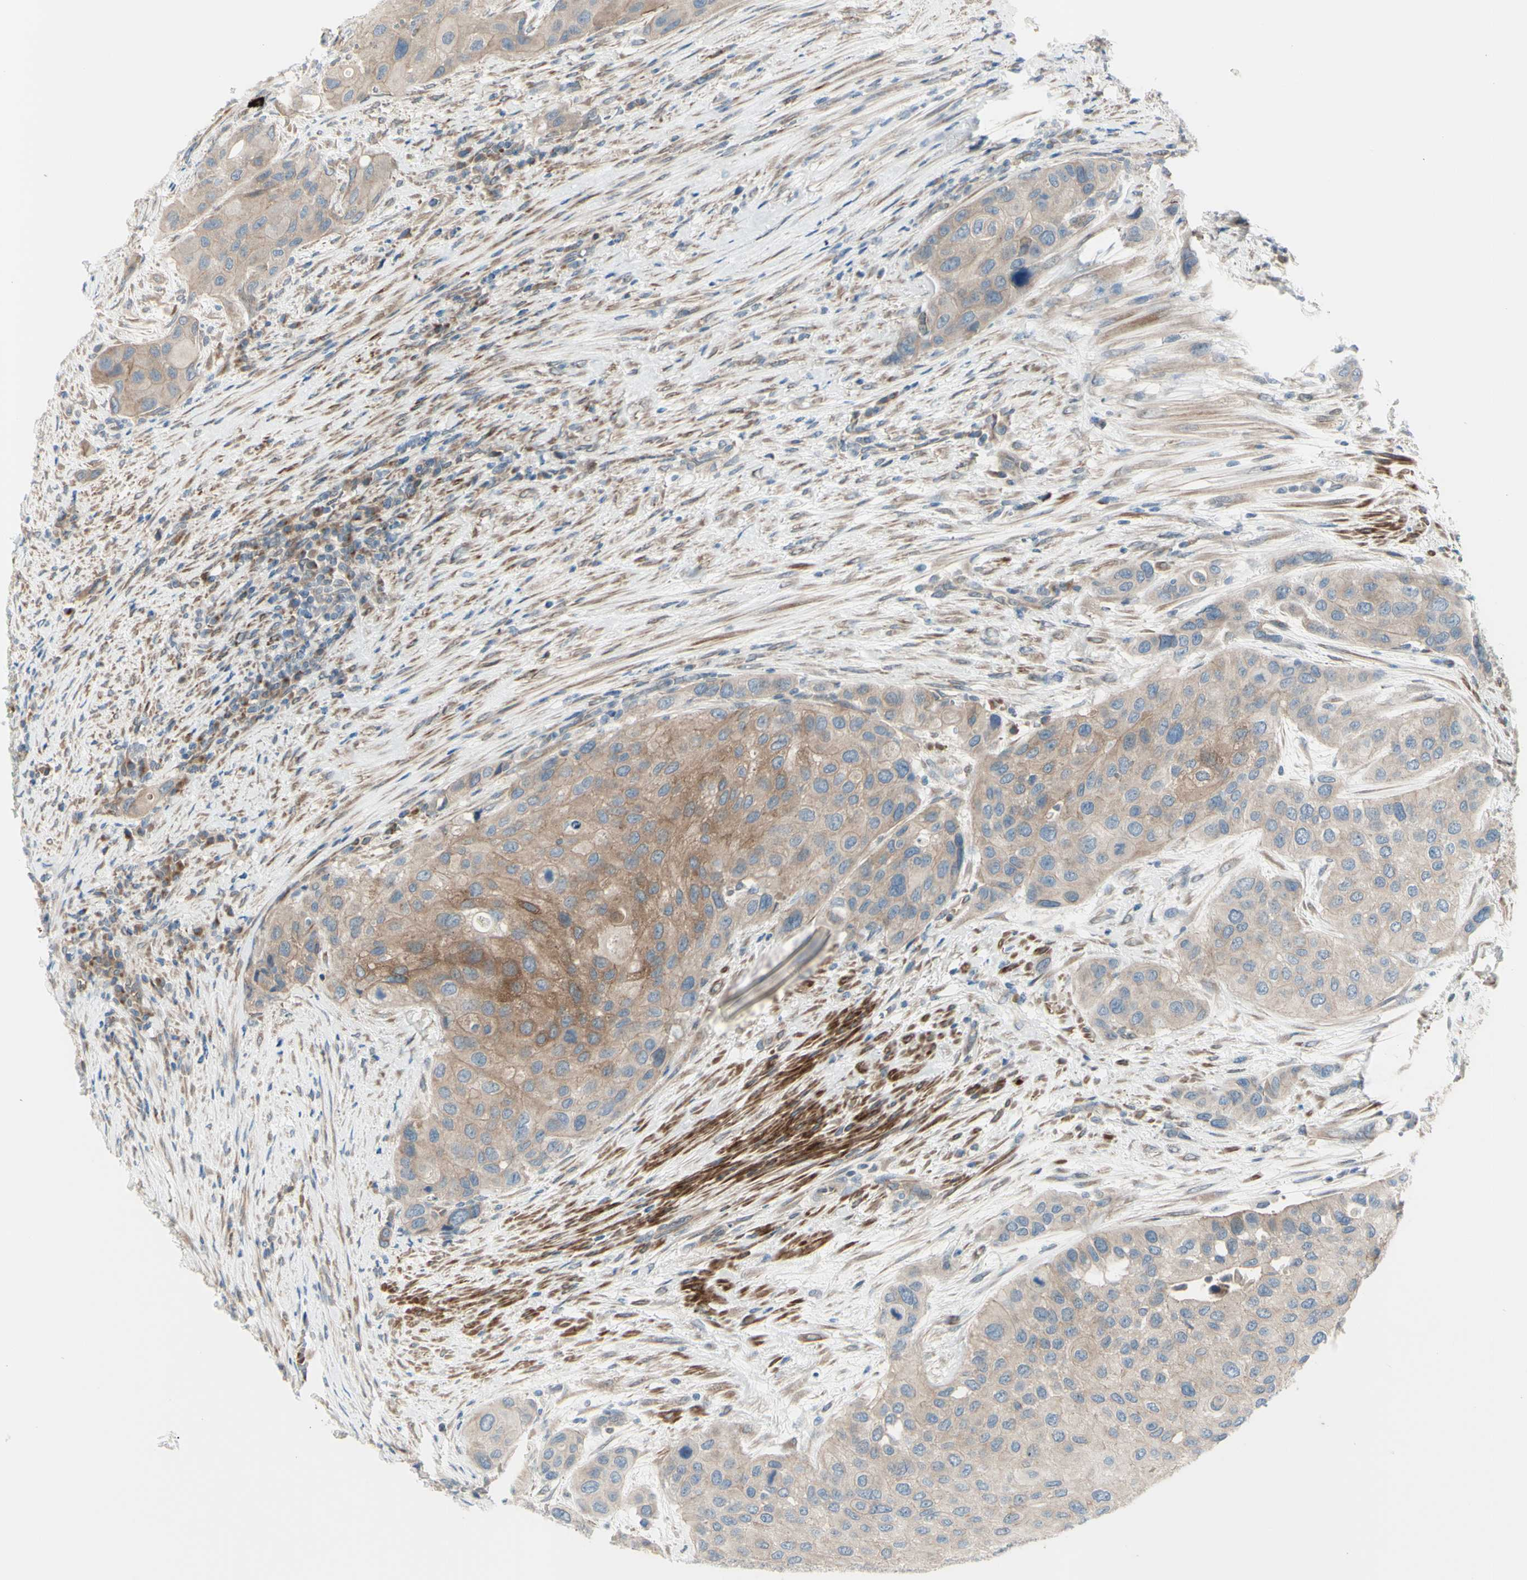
{"staining": {"intensity": "moderate", "quantity": "25%-75%", "location": "cytoplasmic/membranous"}, "tissue": "urothelial cancer", "cell_type": "Tumor cells", "image_type": "cancer", "snomed": [{"axis": "morphology", "description": "Urothelial carcinoma, High grade"}, {"axis": "topography", "description": "Urinary bladder"}], "caption": "High-grade urothelial carcinoma stained with a protein marker shows moderate staining in tumor cells.", "gene": "LRRK1", "patient": {"sex": "female", "age": 56}}